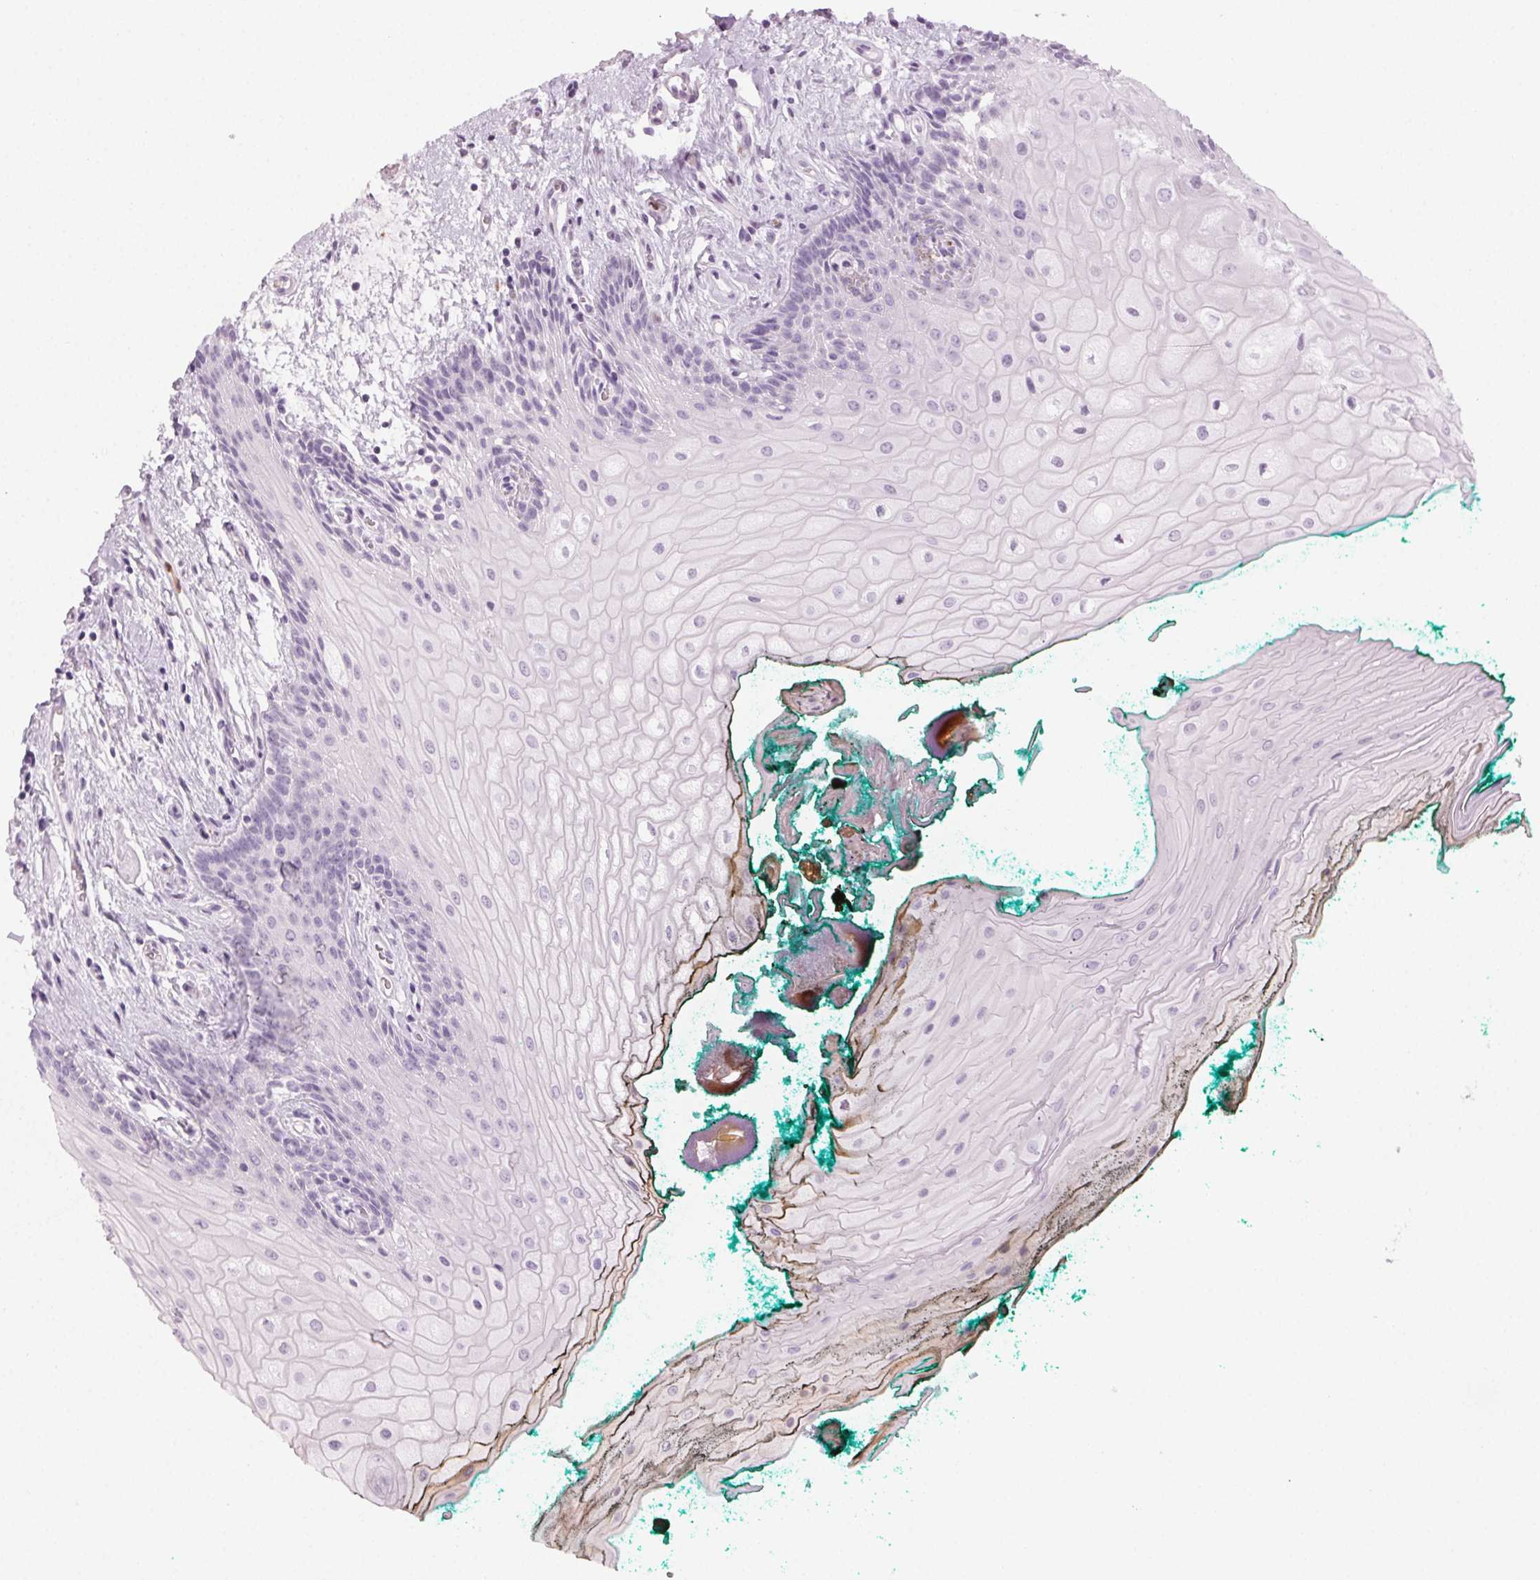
{"staining": {"intensity": "negative", "quantity": "none", "location": "none"}, "tissue": "oral mucosa", "cell_type": "Squamous epithelial cells", "image_type": "normal", "snomed": [{"axis": "morphology", "description": "Normal tissue, NOS"}, {"axis": "topography", "description": "Oral tissue"}], "caption": "Immunohistochemistry (IHC) of normal oral mucosa demonstrates no staining in squamous epithelial cells. (Stains: DAB IHC with hematoxylin counter stain, Microscopy: brightfield microscopy at high magnification).", "gene": "MPO", "patient": {"sex": "female", "age": 68}}